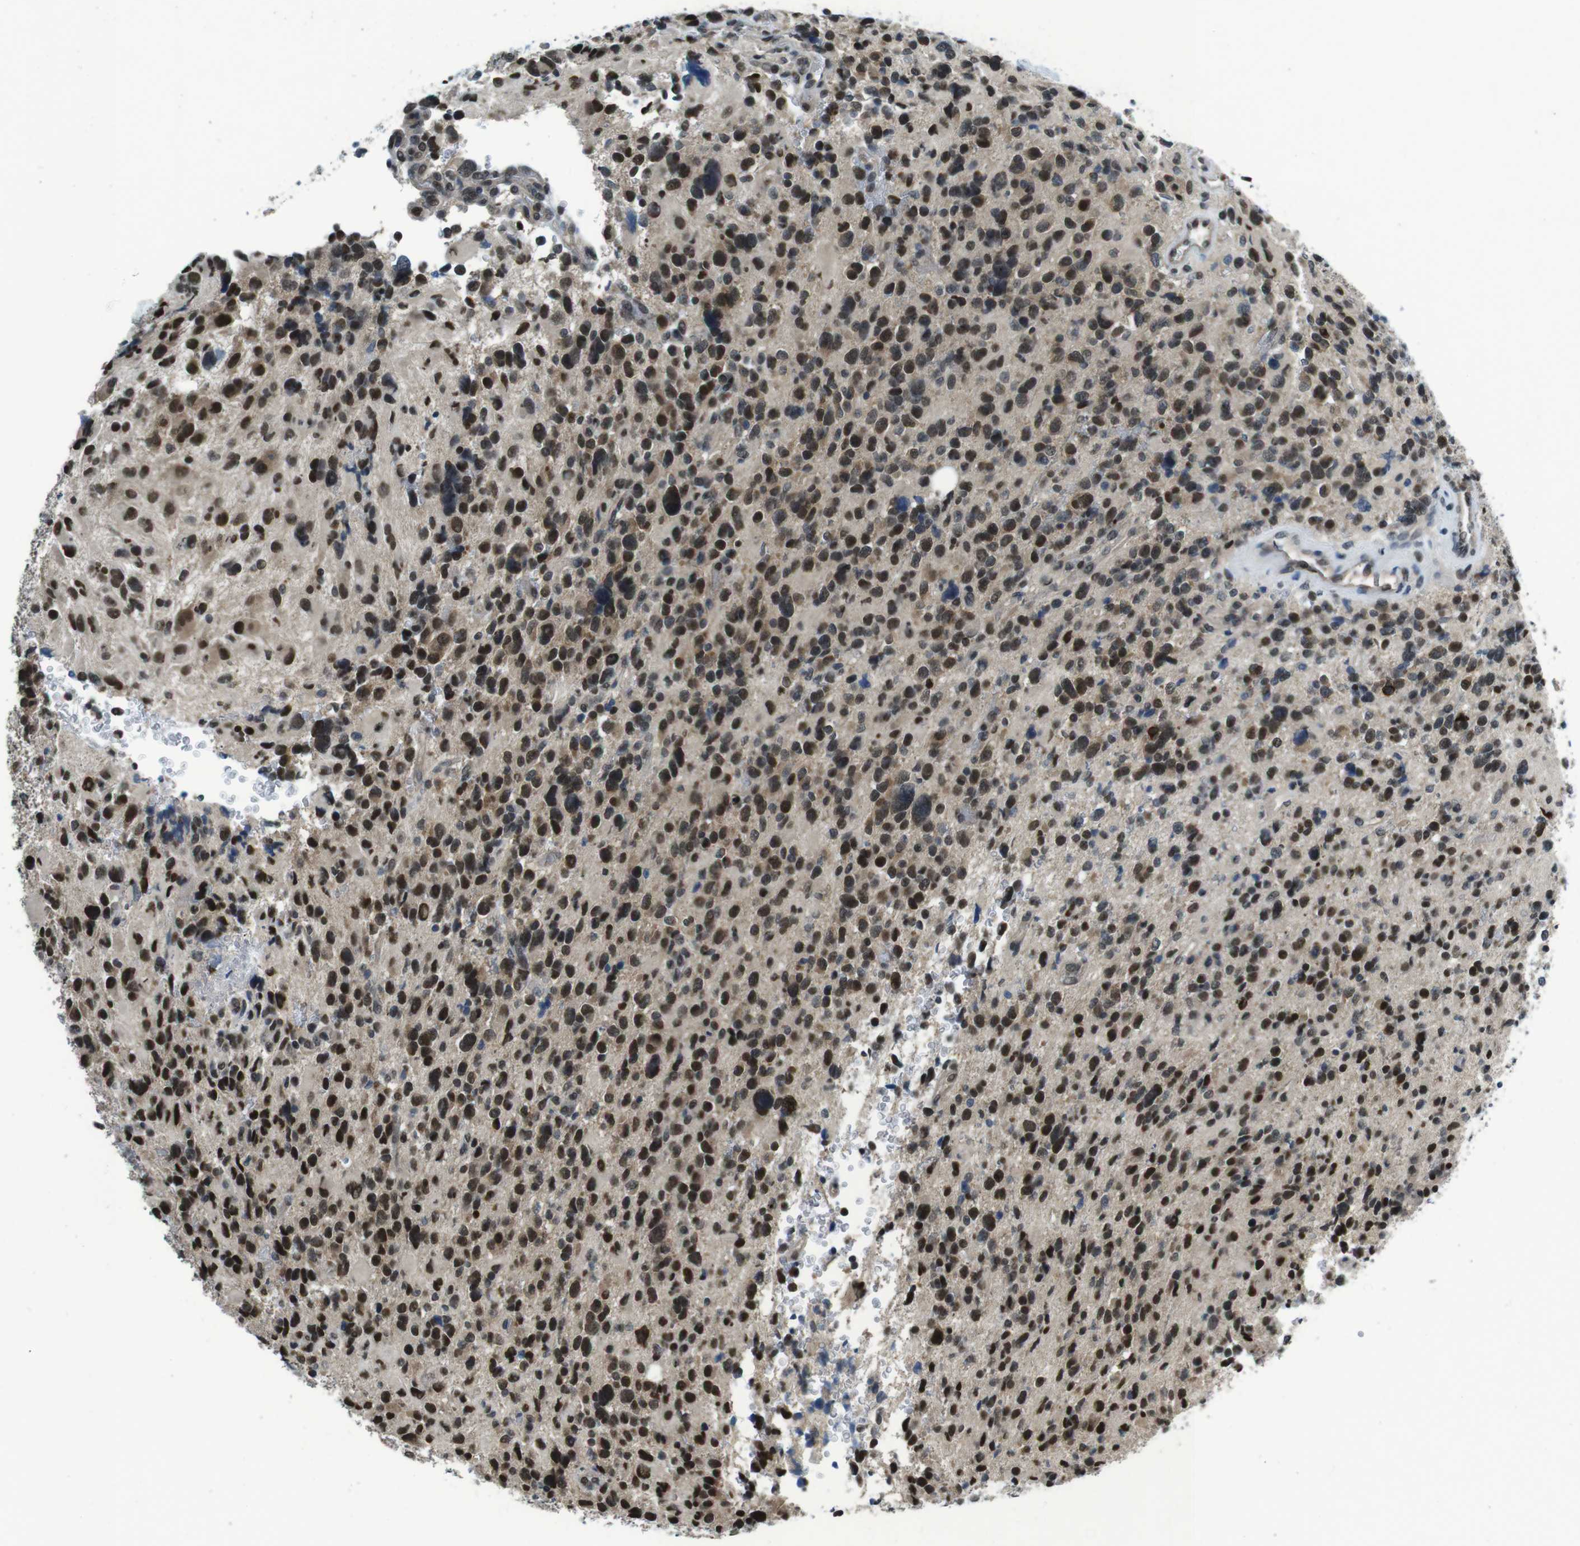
{"staining": {"intensity": "moderate", "quantity": ">75%", "location": "nuclear"}, "tissue": "glioma", "cell_type": "Tumor cells", "image_type": "cancer", "snomed": [{"axis": "morphology", "description": "Glioma, malignant, High grade"}, {"axis": "topography", "description": "Brain"}], "caption": "Approximately >75% of tumor cells in human glioma exhibit moderate nuclear protein expression as visualized by brown immunohistochemical staining.", "gene": "NEK4", "patient": {"sex": "male", "age": 48}}